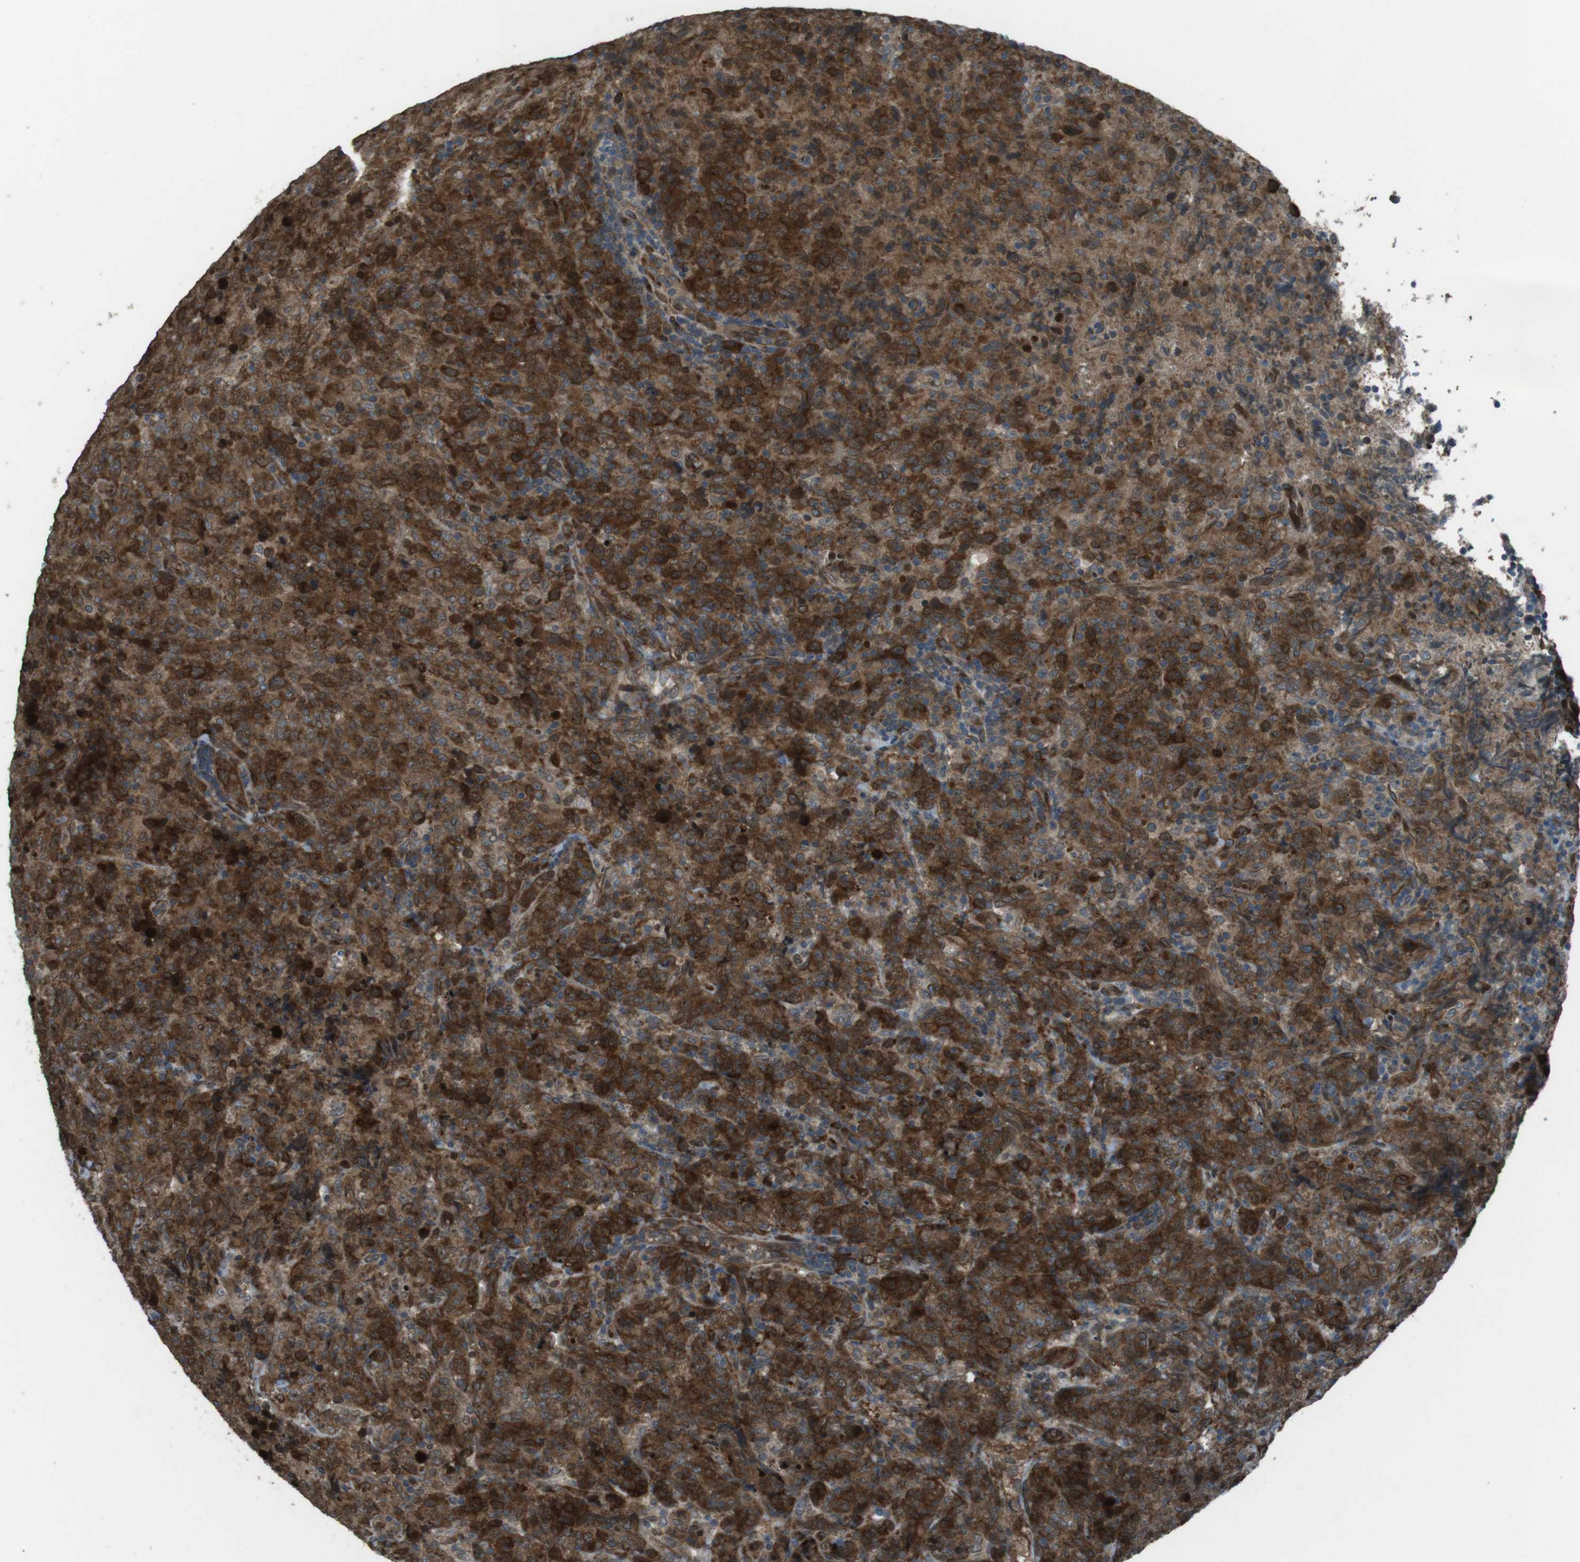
{"staining": {"intensity": "moderate", "quantity": ">75%", "location": "cytoplasmic/membranous"}, "tissue": "lymphoma", "cell_type": "Tumor cells", "image_type": "cancer", "snomed": [{"axis": "morphology", "description": "Malignant lymphoma, non-Hodgkin's type, High grade"}, {"axis": "topography", "description": "Tonsil"}], "caption": "Lymphoma stained with a protein marker shows moderate staining in tumor cells.", "gene": "ZNF330", "patient": {"sex": "female", "age": 36}}